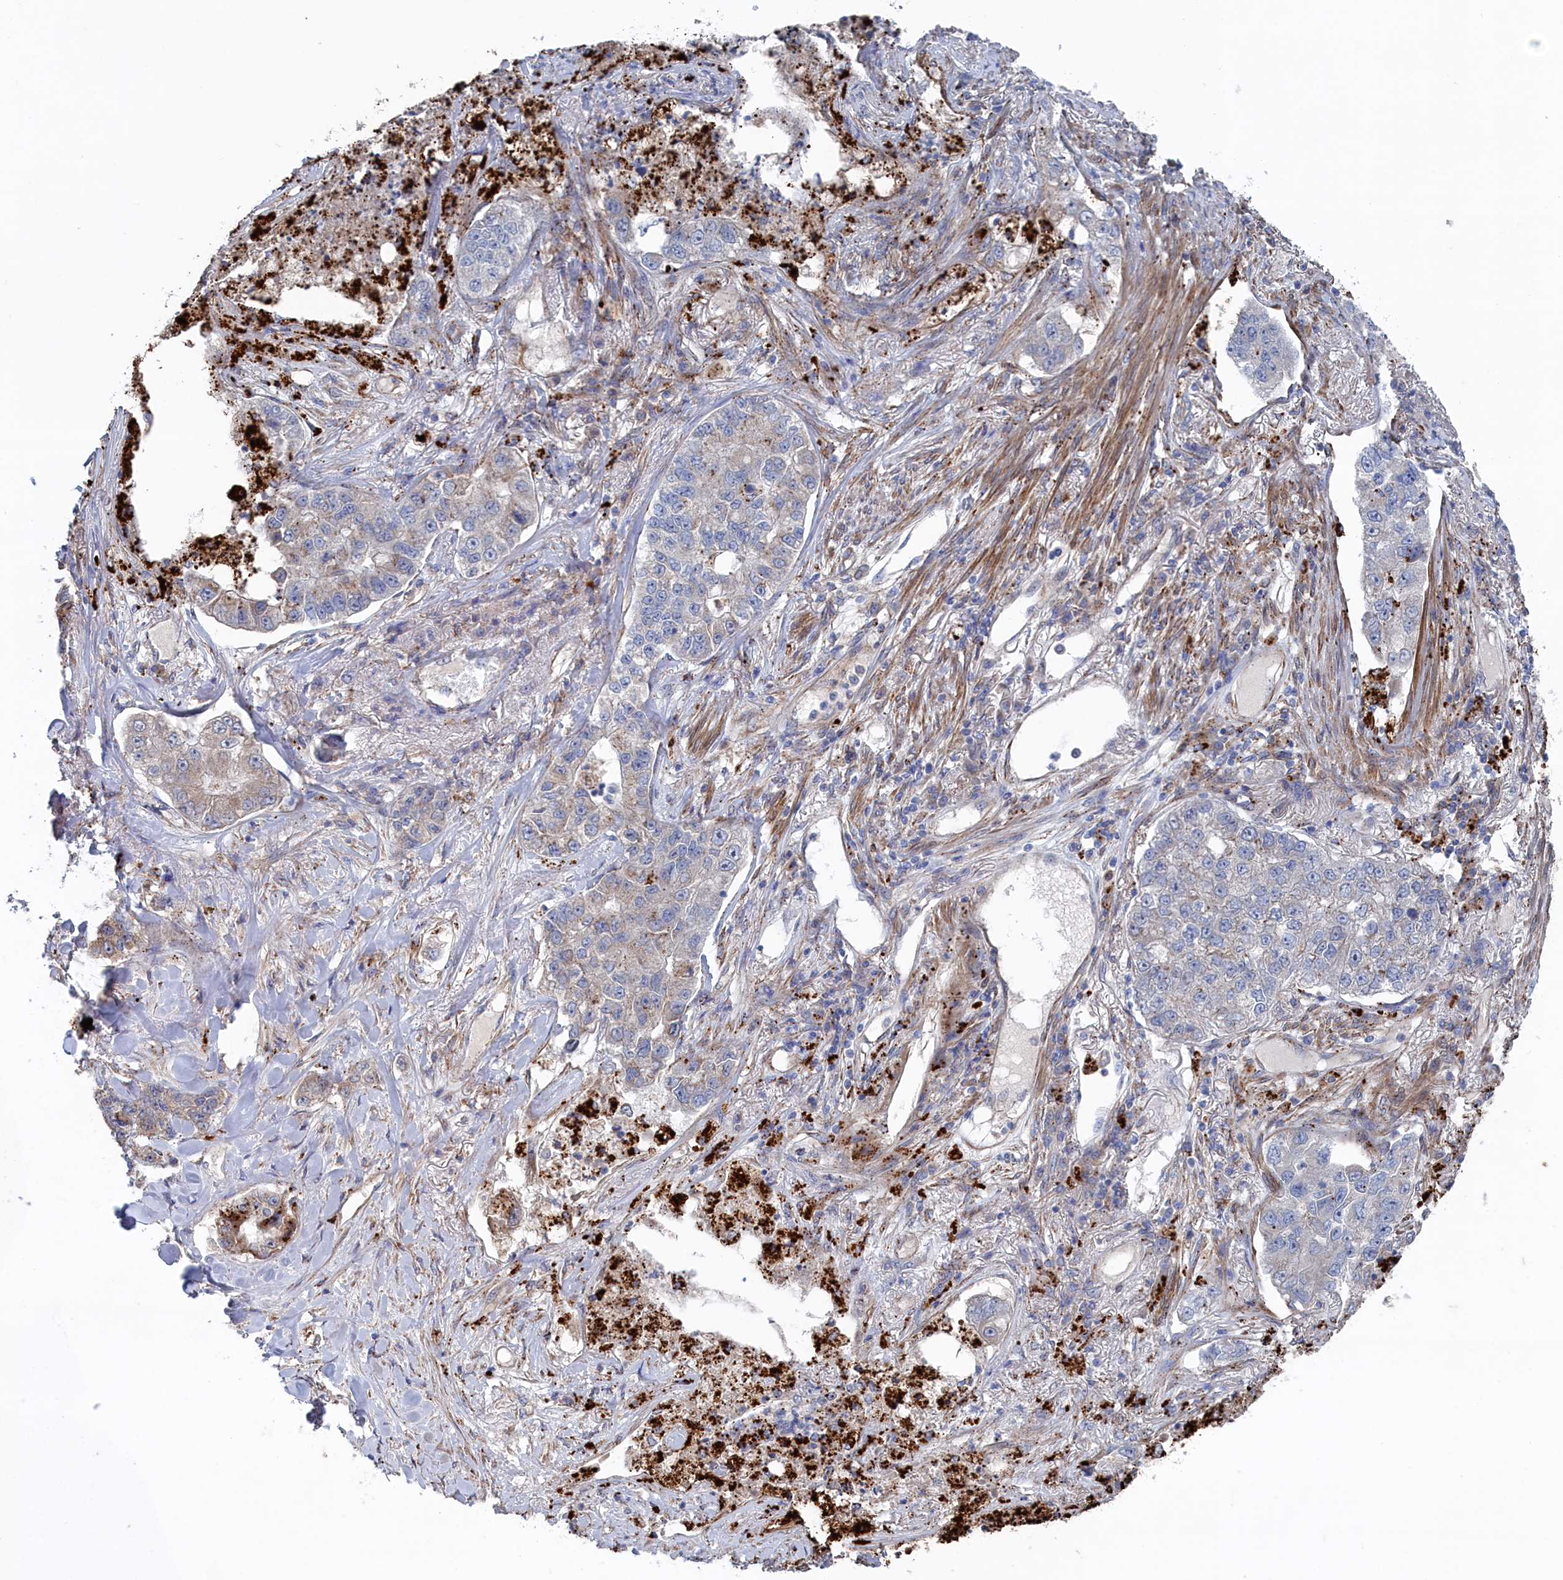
{"staining": {"intensity": "weak", "quantity": "<25%", "location": "cytoplasmic/membranous"}, "tissue": "lung cancer", "cell_type": "Tumor cells", "image_type": "cancer", "snomed": [{"axis": "morphology", "description": "Adenocarcinoma, NOS"}, {"axis": "topography", "description": "Lung"}], "caption": "High magnification brightfield microscopy of adenocarcinoma (lung) stained with DAB (brown) and counterstained with hematoxylin (blue): tumor cells show no significant expression.", "gene": "FILIP1L", "patient": {"sex": "male", "age": 49}}